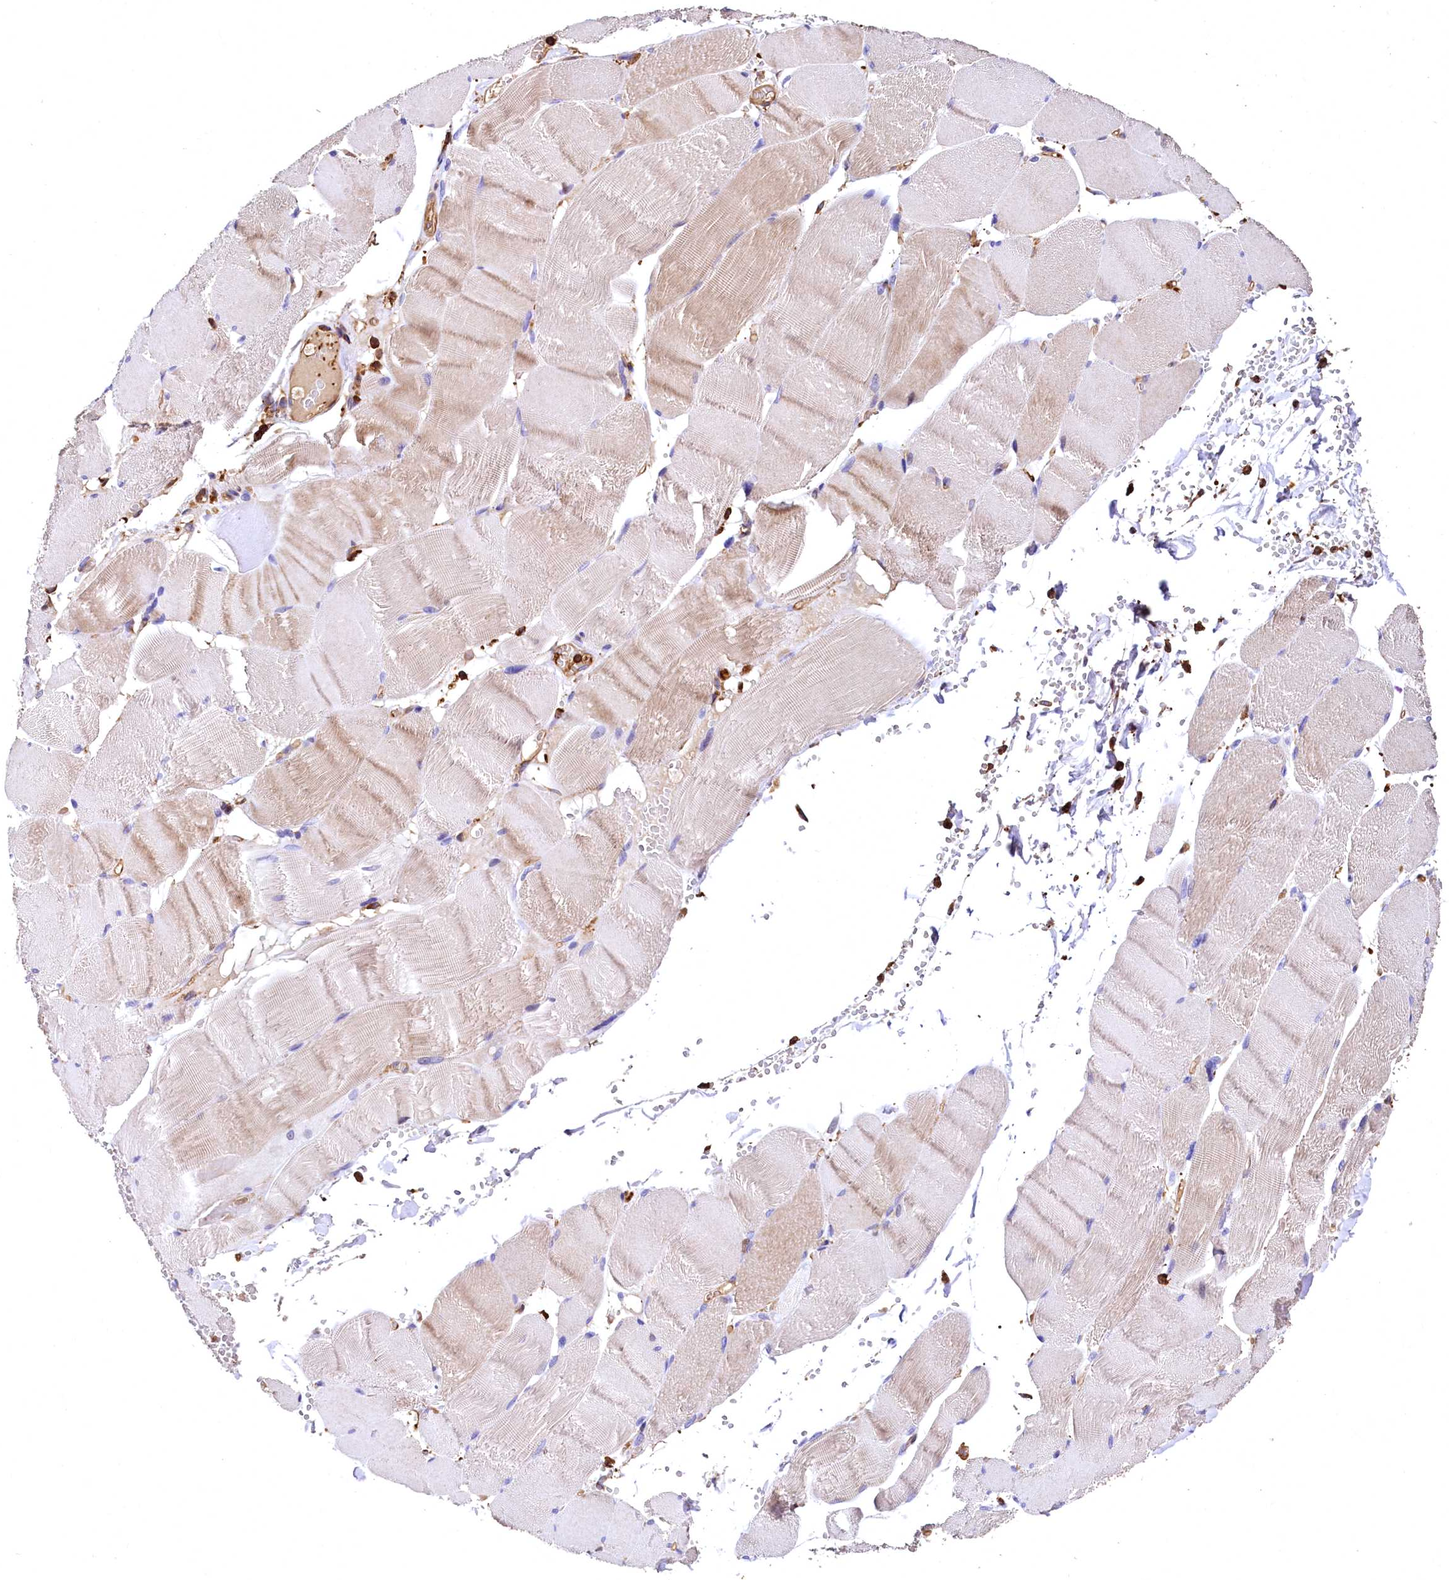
{"staining": {"intensity": "strong", "quantity": ">75%", "location": "cytoplasmic/membranous"}, "tissue": "soft tissue", "cell_type": "Fibroblasts", "image_type": "normal", "snomed": [{"axis": "morphology", "description": "Normal tissue, NOS"}, {"axis": "topography", "description": "Skeletal muscle"}, {"axis": "topography", "description": "Peripheral nerve tissue"}], "caption": "Human soft tissue stained for a protein (brown) displays strong cytoplasmic/membranous positive expression in approximately >75% of fibroblasts.", "gene": "RARS2", "patient": {"sex": "female", "age": 55}}